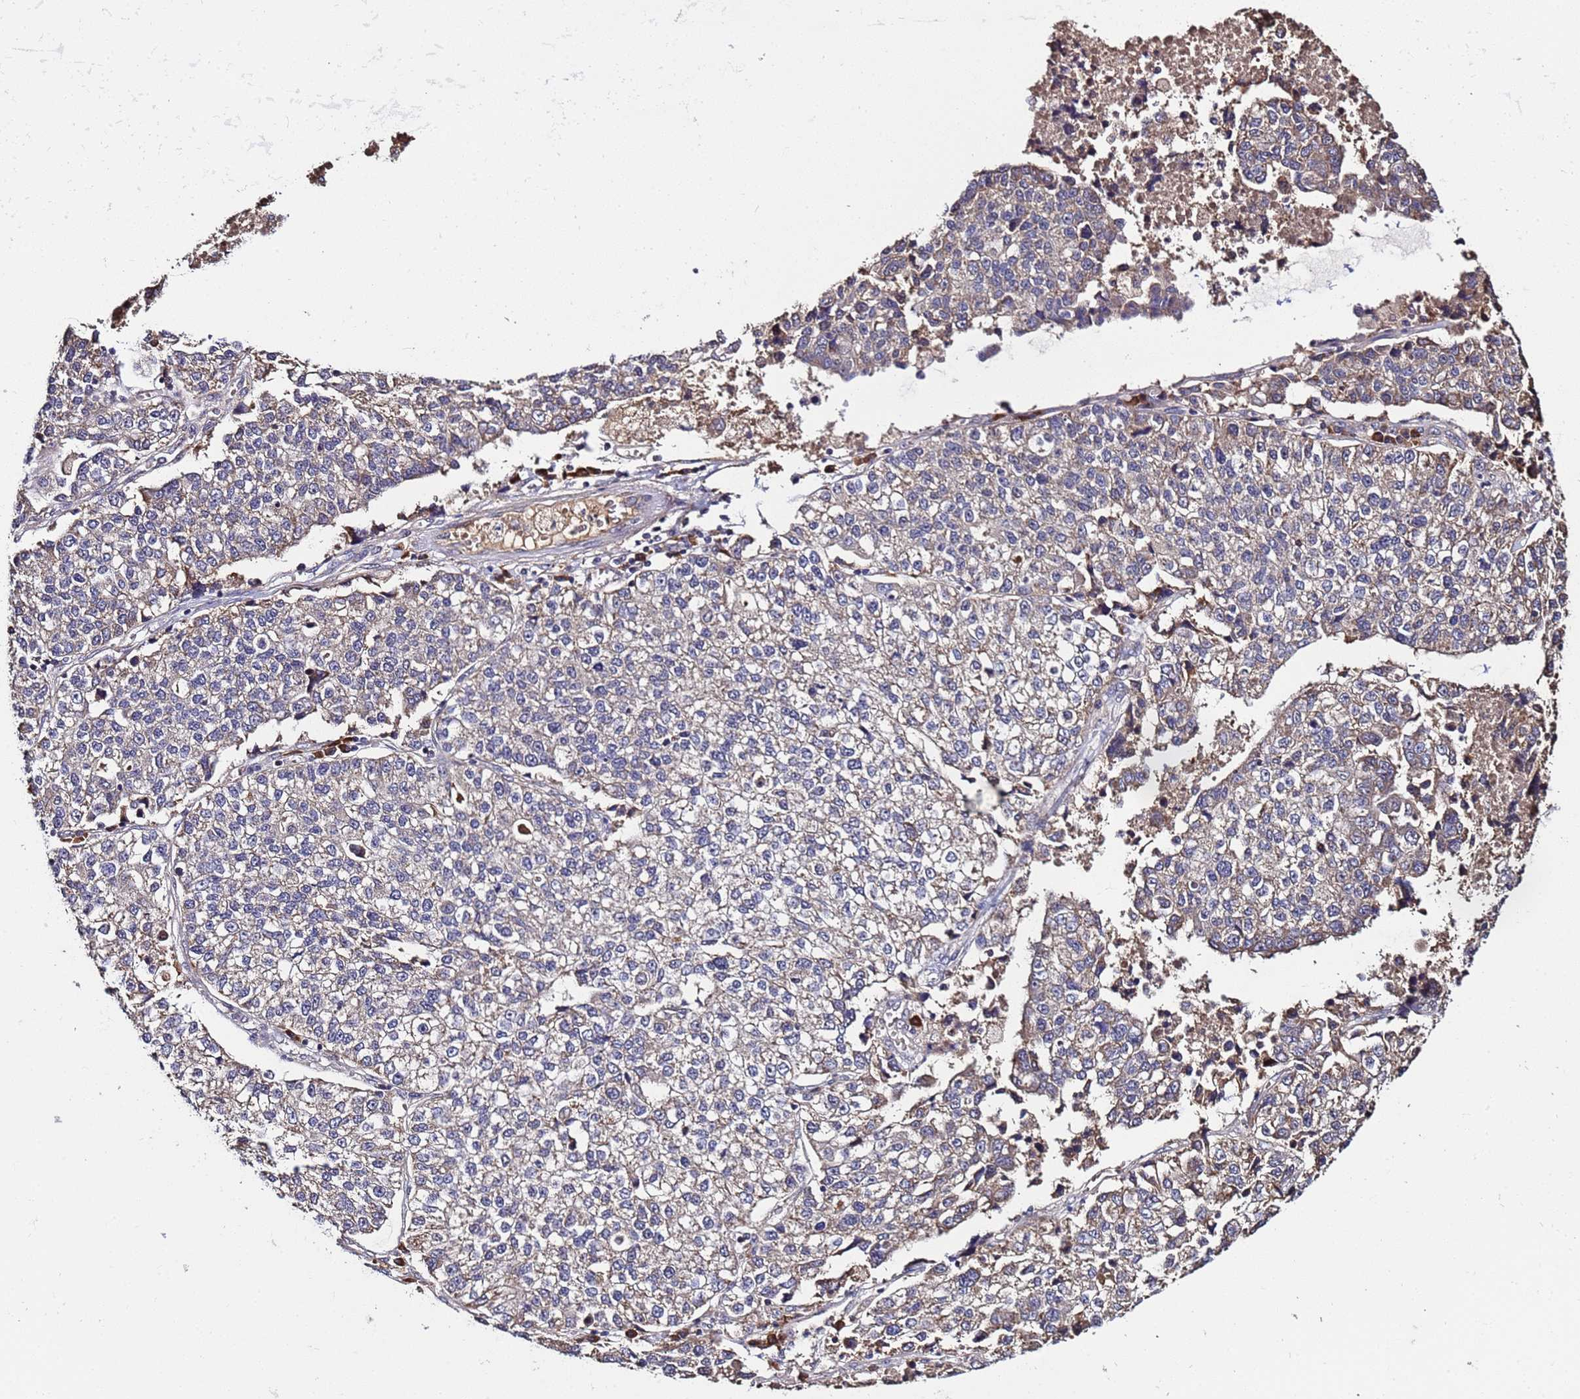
{"staining": {"intensity": "moderate", "quantity": "<25%", "location": "cytoplasmic/membranous"}, "tissue": "lung cancer", "cell_type": "Tumor cells", "image_type": "cancer", "snomed": [{"axis": "morphology", "description": "Adenocarcinoma, NOS"}, {"axis": "topography", "description": "Lung"}], "caption": "Protein analysis of adenocarcinoma (lung) tissue exhibits moderate cytoplasmic/membranous positivity in approximately <25% of tumor cells. (Brightfield microscopy of DAB IHC at high magnification).", "gene": "WNK4", "patient": {"sex": "male", "age": 49}}